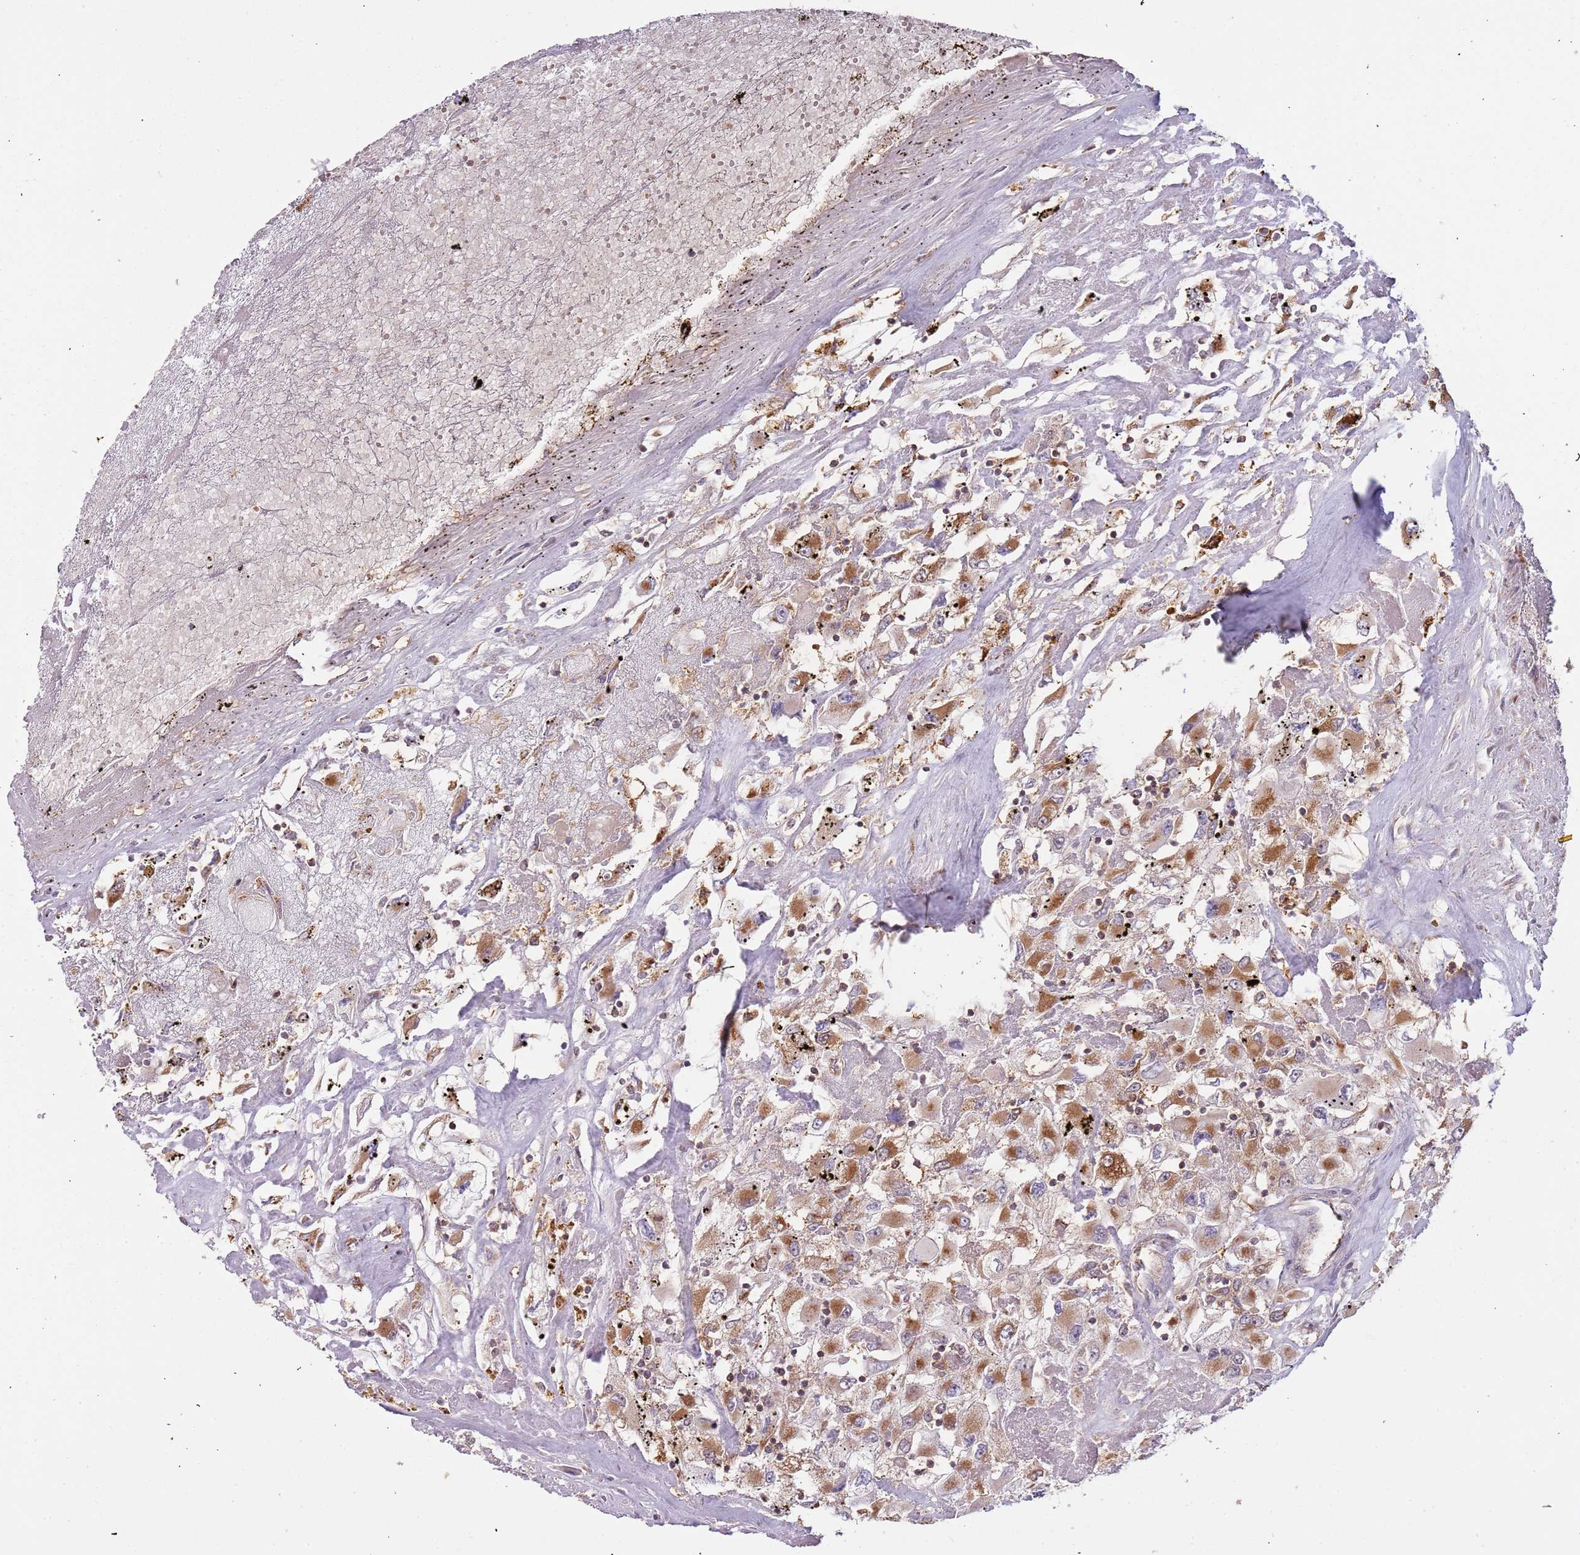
{"staining": {"intensity": "moderate", "quantity": "25%-75%", "location": "cytoplasmic/membranous"}, "tissue": "renal cancer", "cell_type": "Tumor cells", "image_type": "cancer", "snomed": [{"axis": "morphology", "description": "Adenocarcinoma, NOS"}, {"axis": "topography", "description": "Kidney"}], "caption": "Immunohistochemical staining of renal adenocarcinoma shows medium levels of moderate cytoplasmic/membranous protein positivity in about 25%-75% of tumor cells. The protein of interest is shown in brown color, while the nuclei are stained blue.", "gene": "IL17RD", "patient": {"sex": "female", "age": 52}}